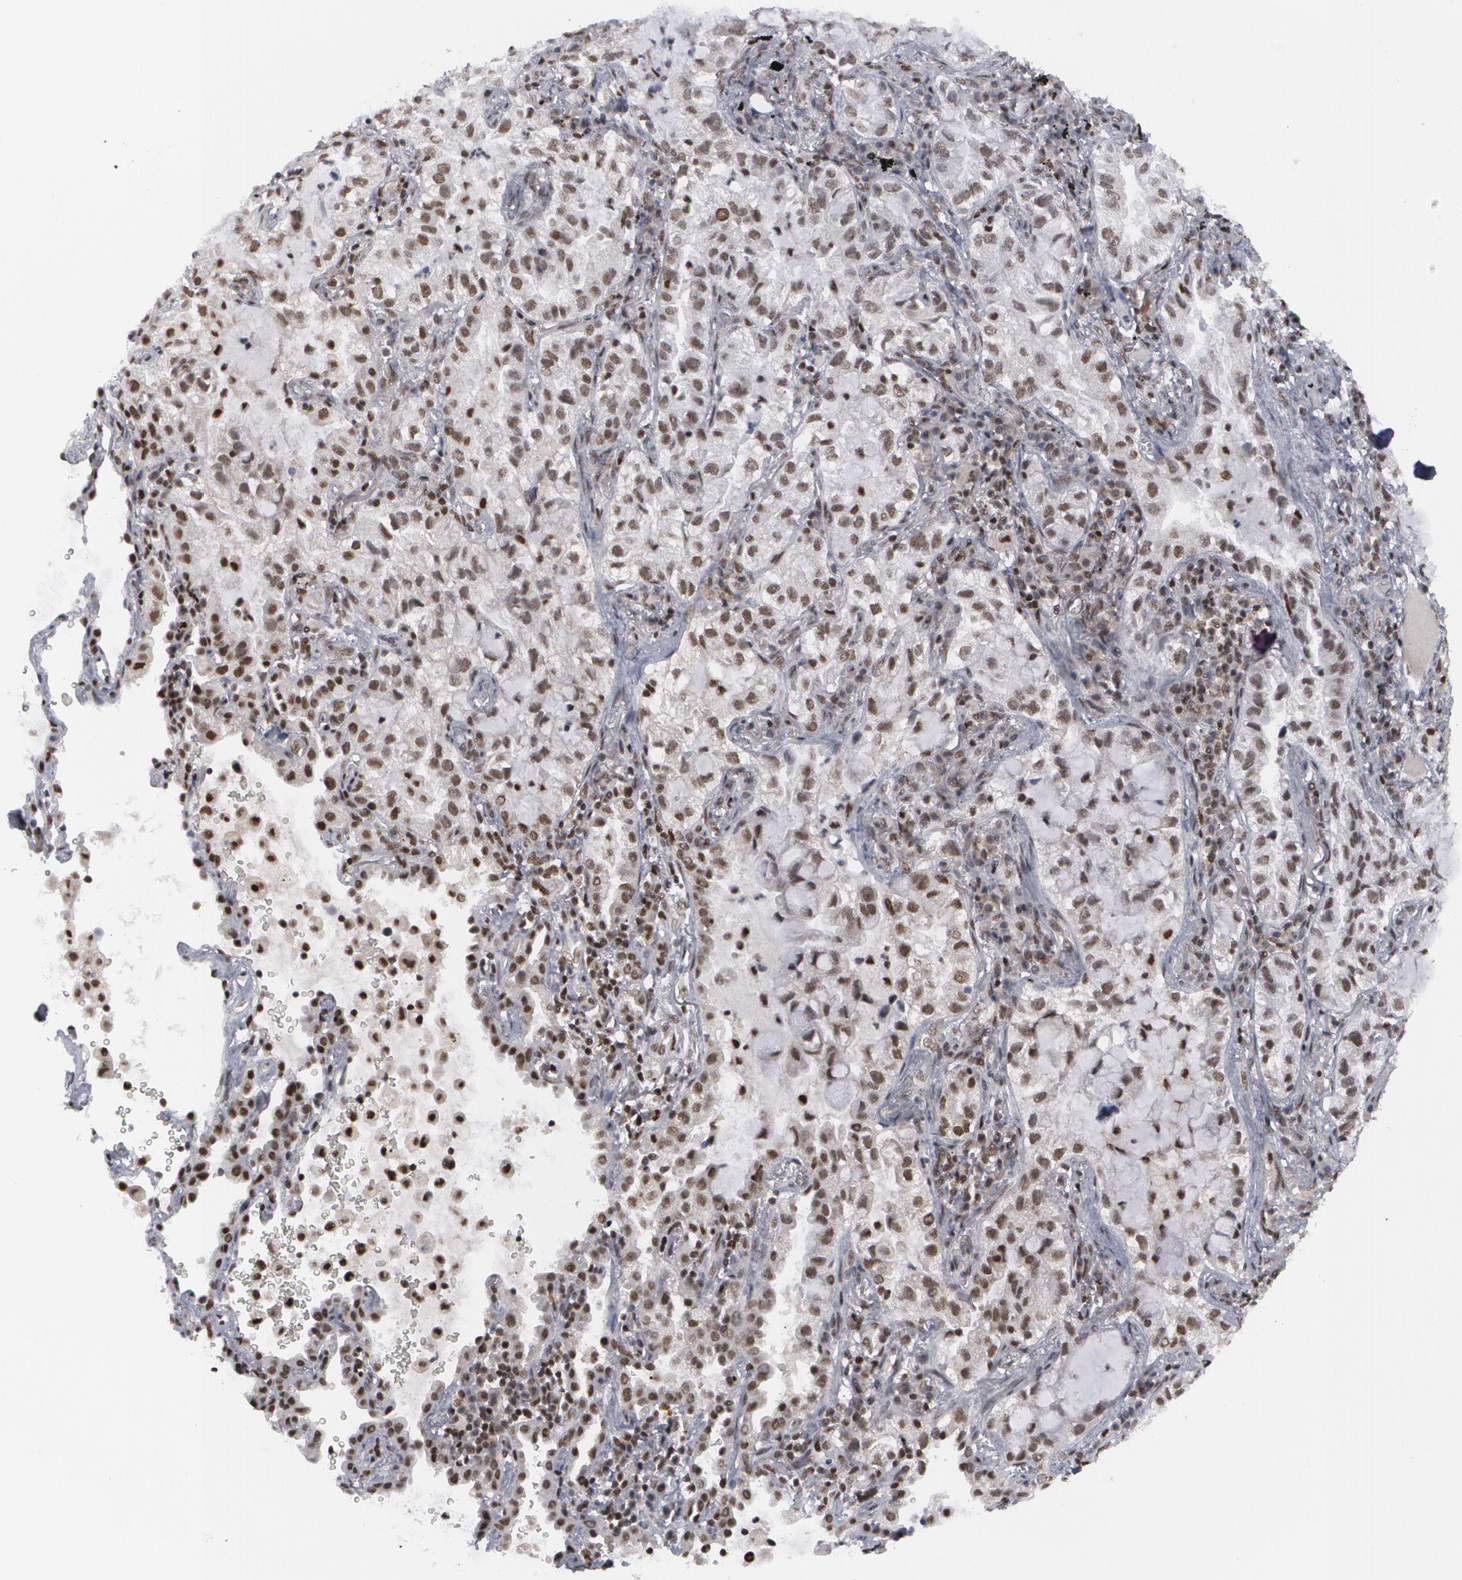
{"staining": {"intensity": "moderate", "quantity": "25%-75%", "location": "nuclear"}, "tissue": "lung cancer", "cell_type": "Tumor cells", "image_type": "cancer", "snomed": [{"axis": "morphology", "description": "Adenocarcinoma, NOS"}, {"axis": "topography", "description": "Lung"}], "caption": "Protein analysis of lung cancer tissue exhibits moderate nuclear staining in about 25%-75% of tumor cells.", "gene": "MCL1", "patient": {"sex": "female", "age": 50}}